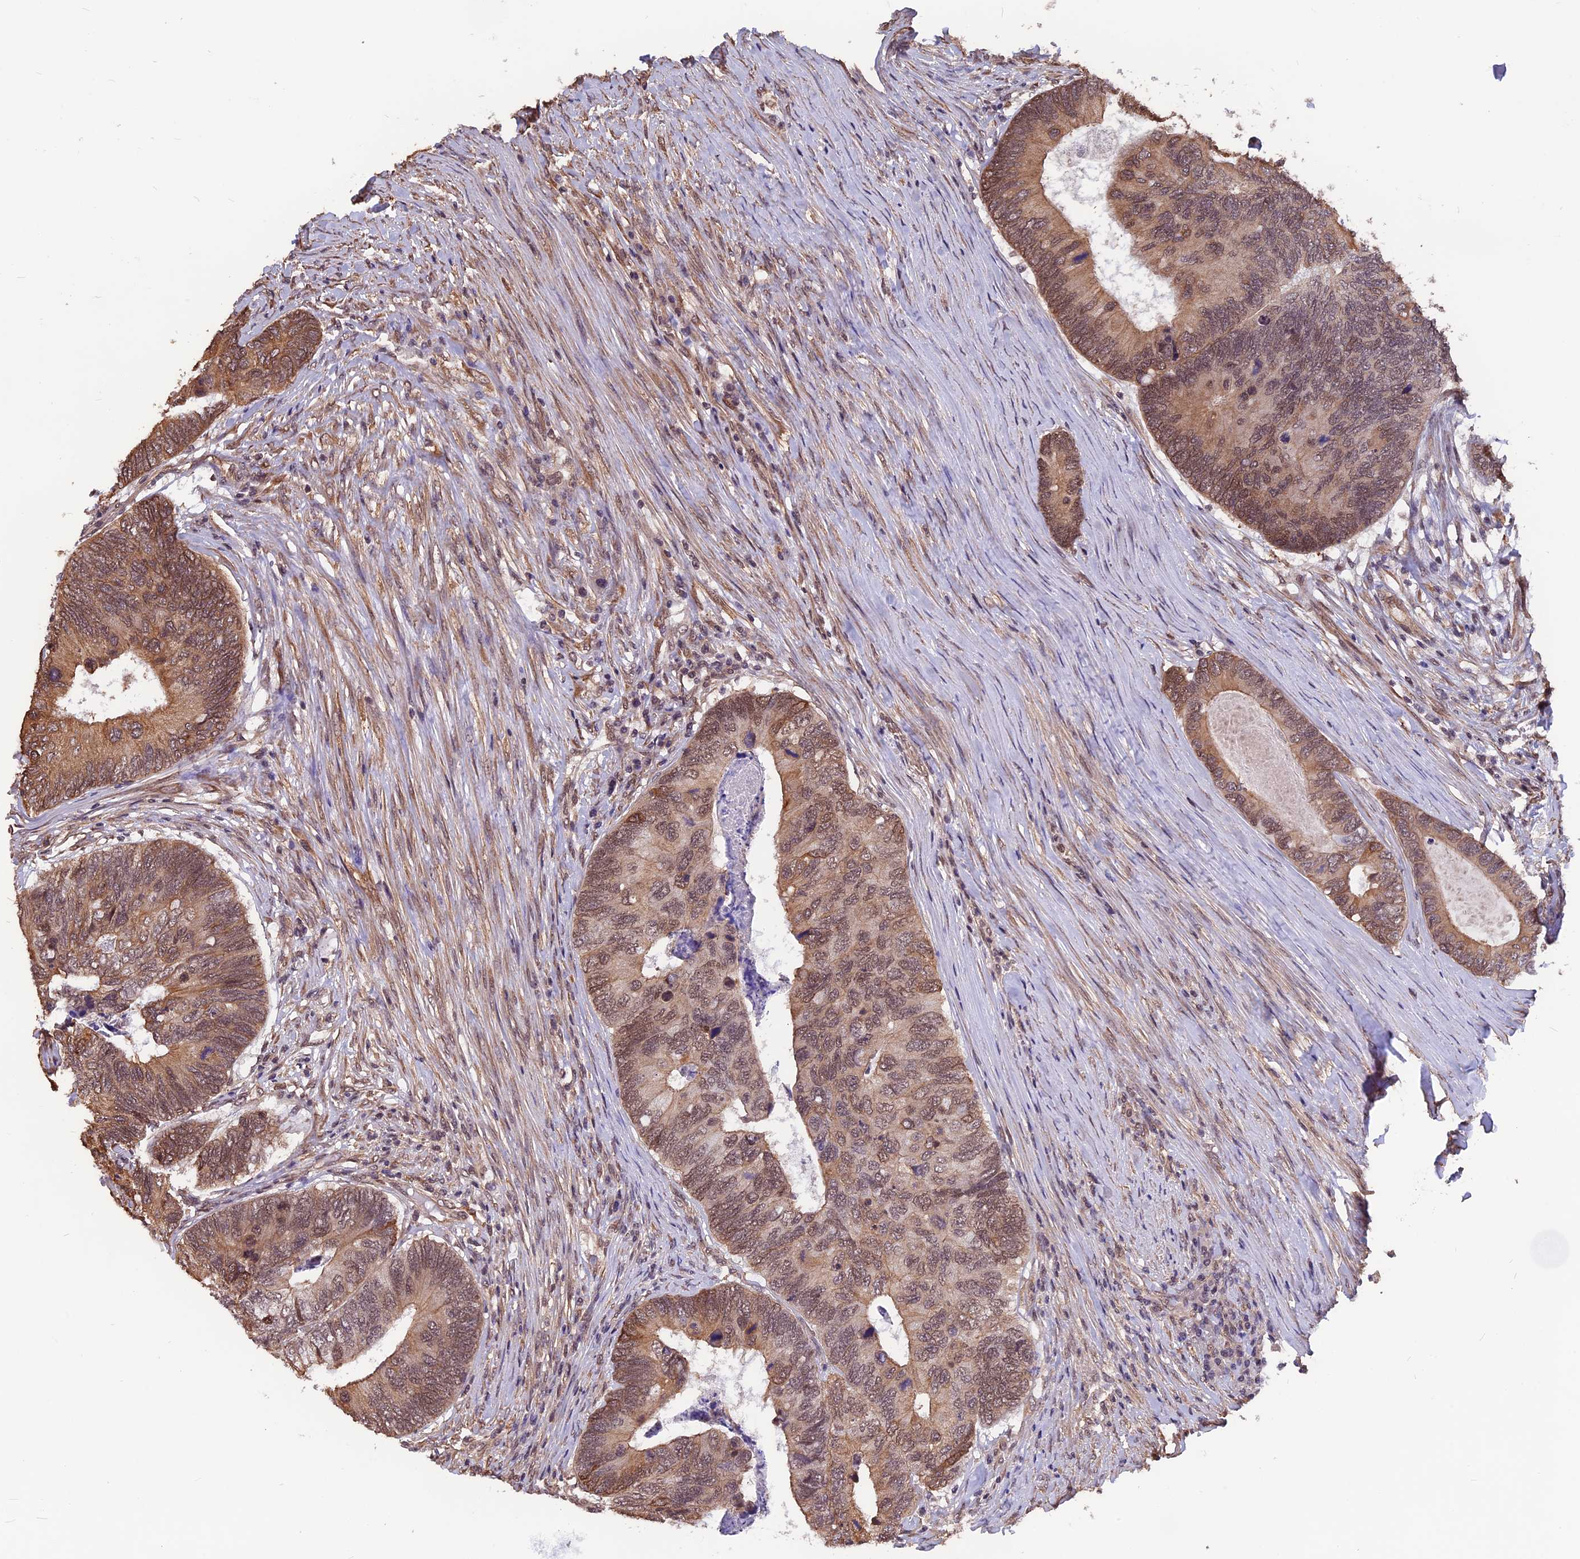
{"staining": {"intensity": "moderate", "quantity": ">75%", "location": "cytoplasmic/membranous,nuclear"}, "tissue": "colorectal cancer", "cell_type": "Tumor cells", "image_type": "cancer", "snomed": [{"axis": "morphology", "description": "Adenocarcinoma, NOS"}, {"axis": "topography", "description": "Colon"}], "caption": "Immunohistochemistry (IHC) image of neoplastic tissue: colorectal adenocarcinoma stained using immunohistochemistry demonstrates medium levels of moderate protein expression localized specifically in the cytoplasmic/membranous and nuclear of tumor cells, appearing as a cytoplasmic/membranous and nuclear brown color.", "gene": "ZC3H4", "patient": {"sex": "female", "age": 67}}